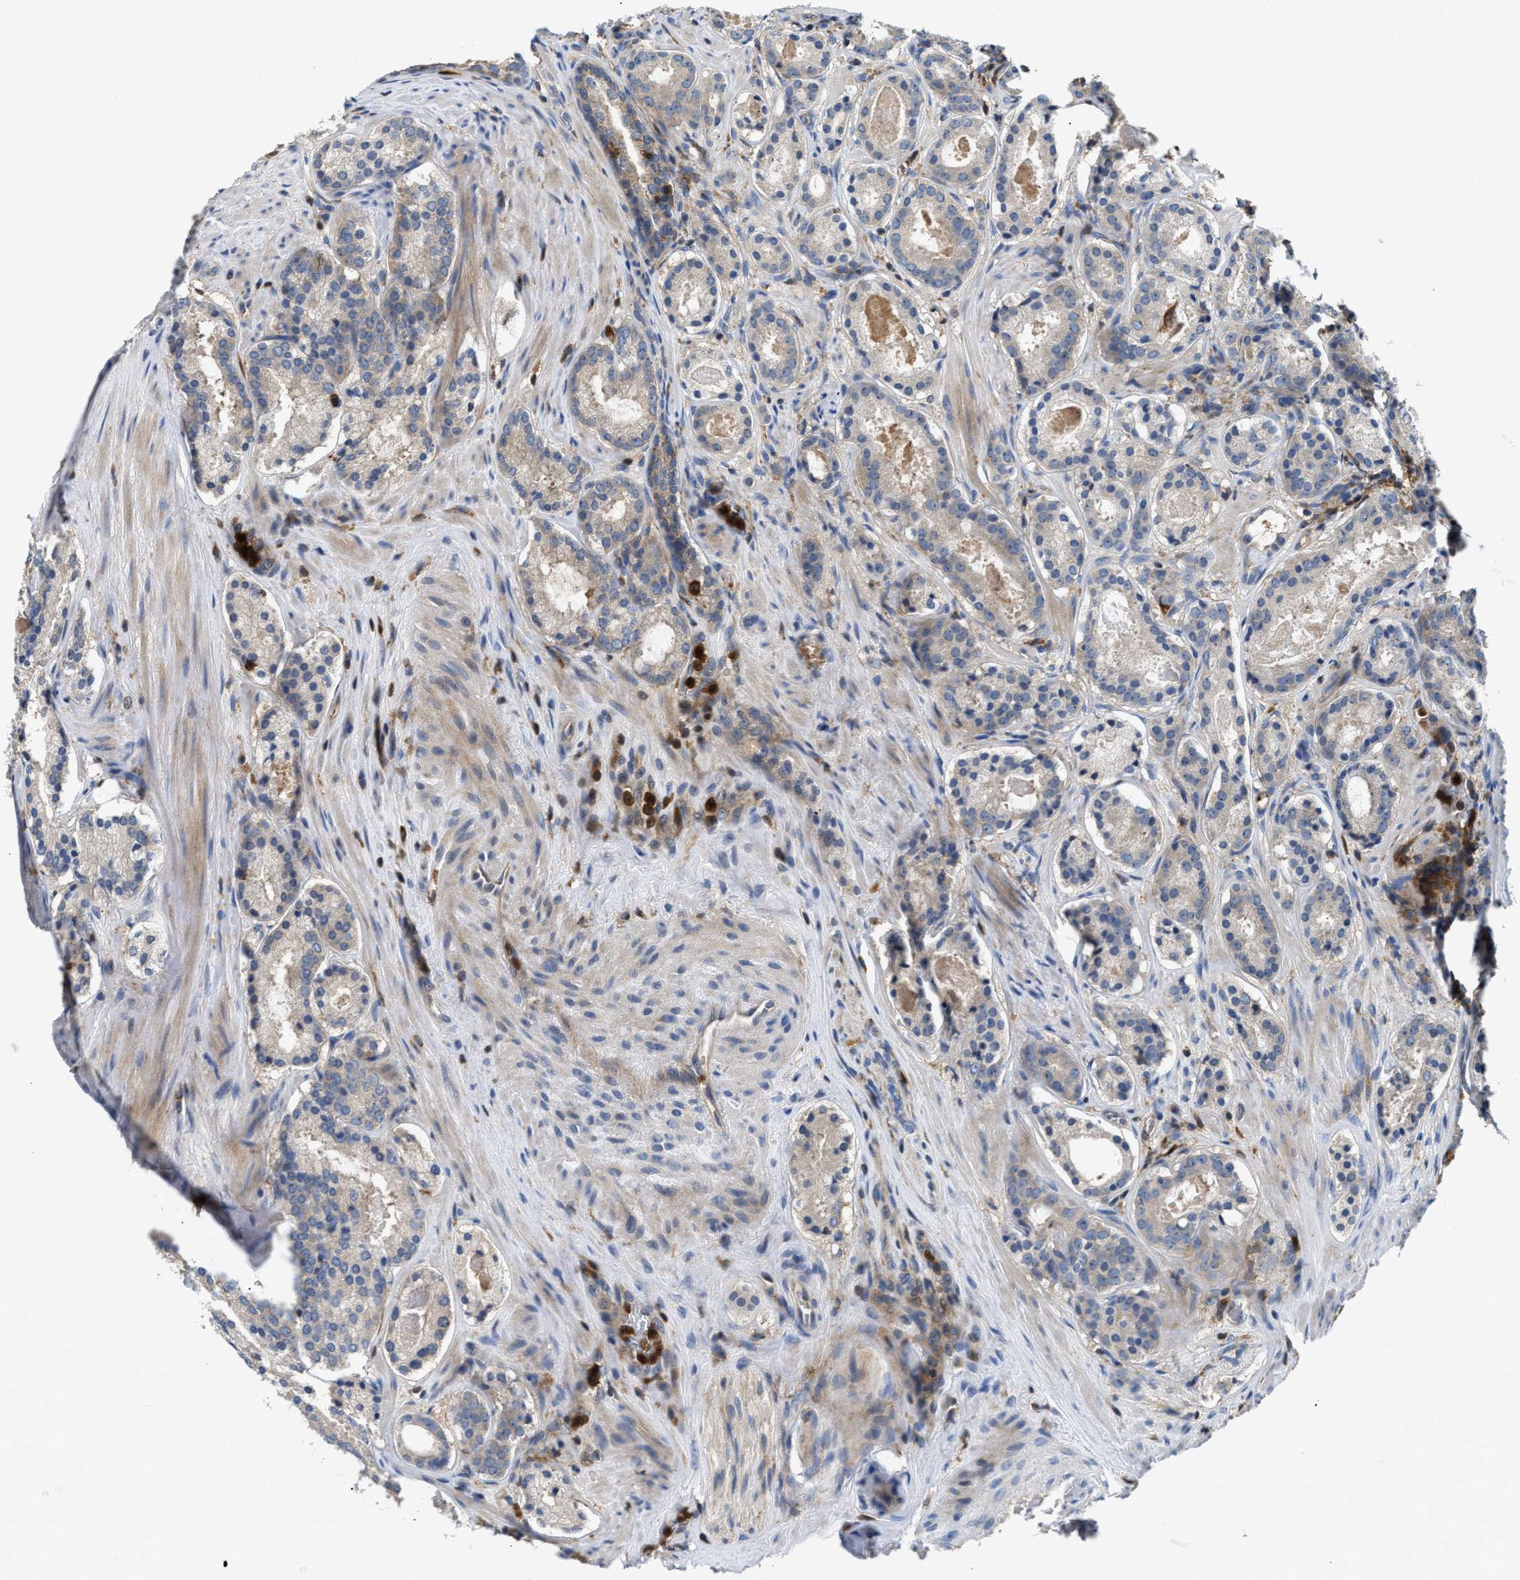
{"staining": {"intensity": "weak", "quantity": "<25%", "location": "cytoplasmic/membranous"}, "tissue": "prostate cancer", "cell_type": "Tumor cells", "image_type": "cancer", "snomed": [{"axis": "morphology", "description": "Adenocarcinoma, Low grade"}, {"axis": "topography", "description": "Prostate"}], "caption": "An IHC histopathology image of prostate cancer (adenocarcinoma (low-grade)) is shown. There is no staining in tumor cells of prostate cancer (adenocarcinoma (low-grade)).", "gene": "OSTF1", "patient": {"sex": "male", "age": 69}}